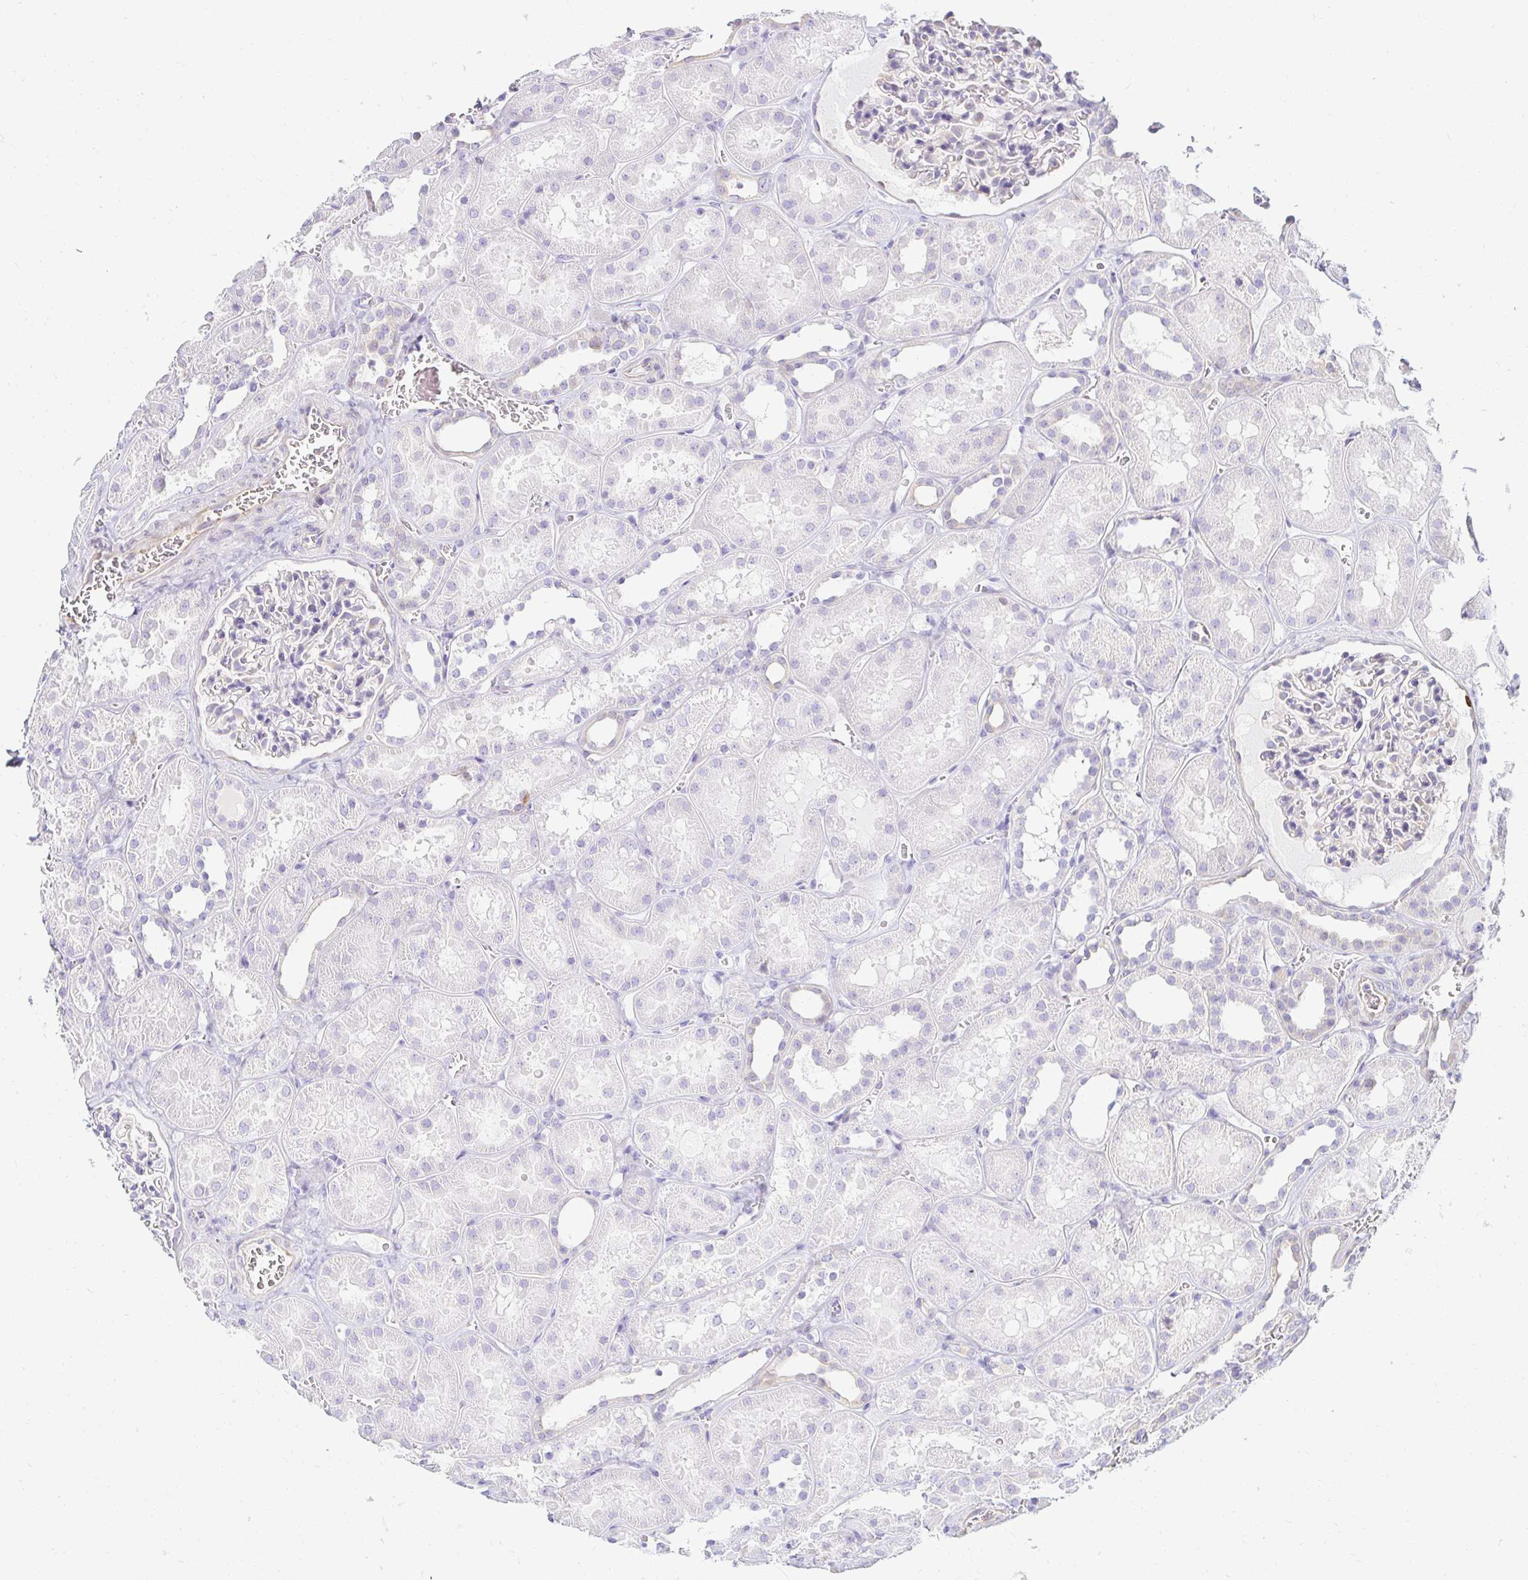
{"staining": {"intensity": "negative", "quantity": "none", "location": "none"}, "tissue": "kidney", "cell_type": "Cells in glomeruli", "image_type": "normal", "snomed": [{"axis": "morphology", "description": "Normal tissue, NOS"}, {"axis": "topography", "description": "Kidney"}], "caption": "A photomicrograph of kidney stained for a protein reveals no brown staining in cells in glomeruli.", "gene": "CAPSL", "patient": {"sex": "female", "age": 41}}